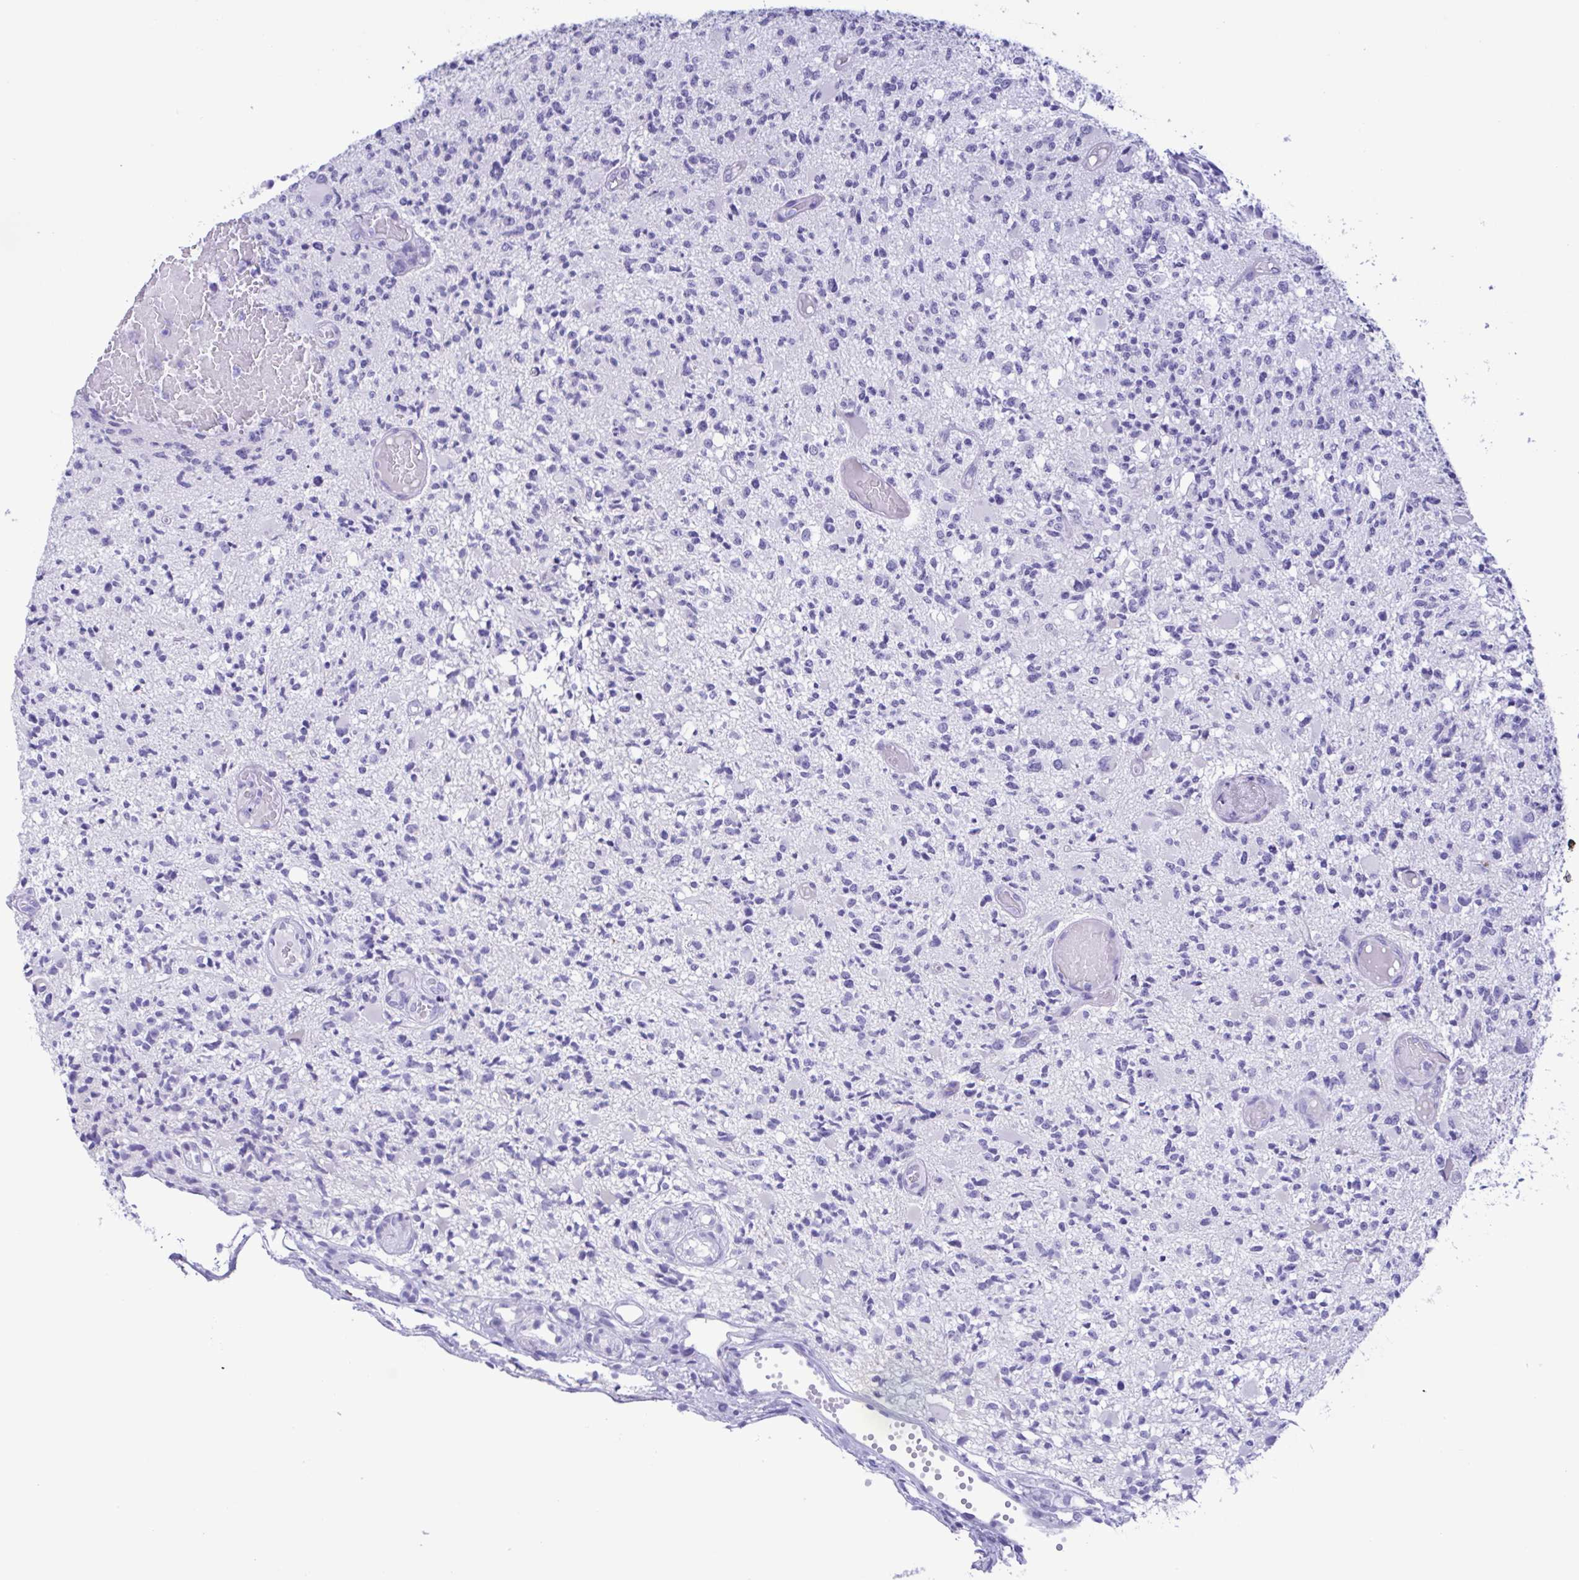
{"staining": {"intensity": "negative", "quantity": "none", "location": "none"}, "tissue": "glioma", "cell_type": "Tumor cells", "image_type": "cancer", "snomed": [{"axis": "morphology", "description": "Glioma, malignant, High grade"}, {"axis": "topography", "description": "Brain"}], "caption": "An image of glioma stained for a protein reveals no brown staining in tumor cells.", "gene": "TSPY2", "patient": {"sex": "female", "age": 63}}